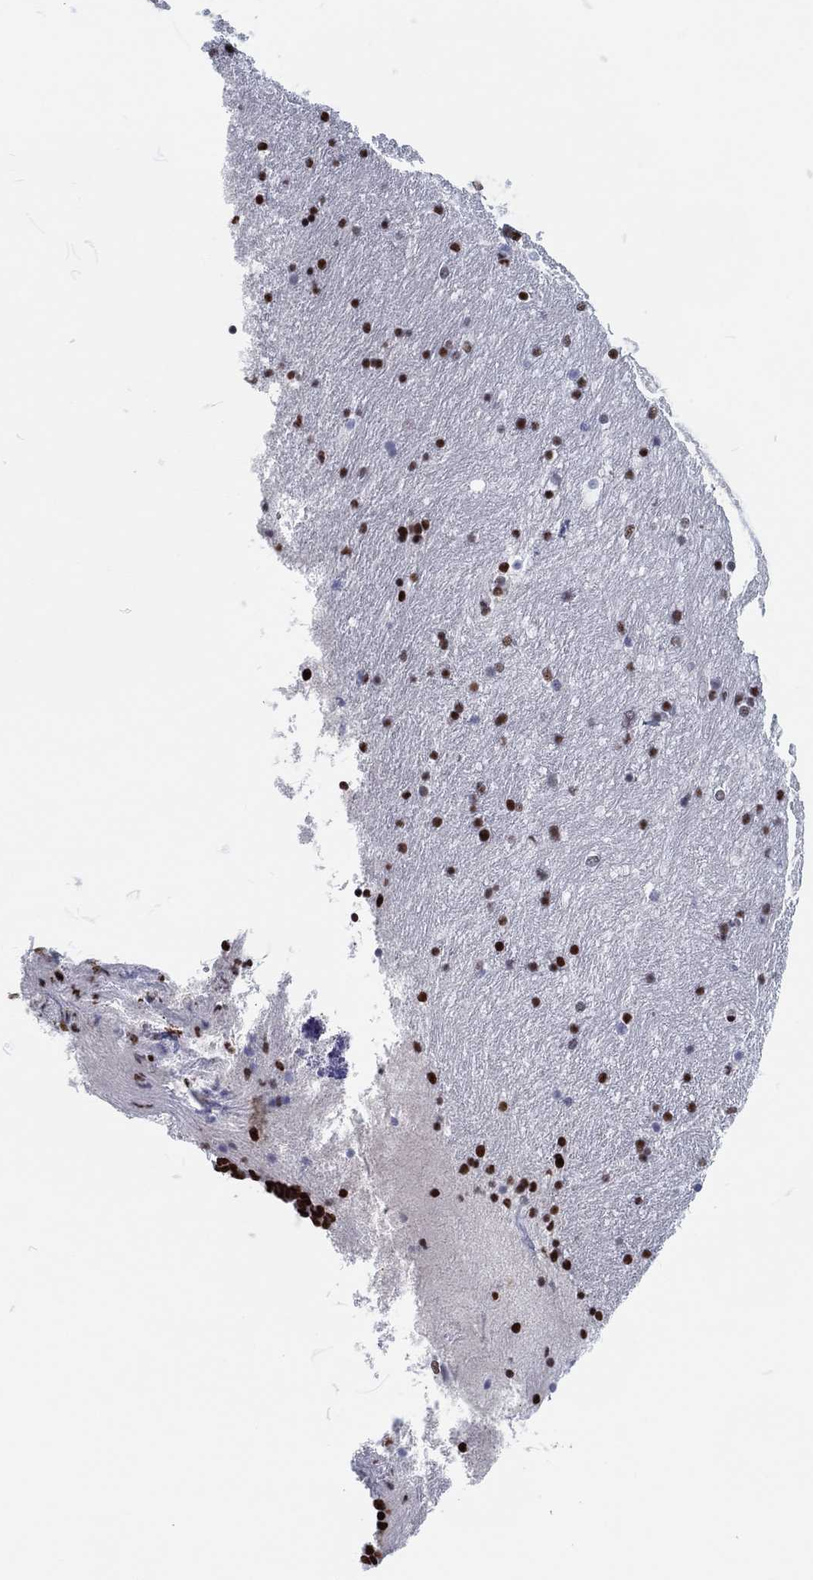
{"staining": {"intensity": "negative", "quantity": "none", "location": "none"}, "tissue": "hippocampus", "cell_type": "Glial cells", "image_type": "normal", "snomed": [{"axis": "morphology", "description": "Normal tissue, NOS"}, {"axis": "topography", "description": "Hippocampus"}], "caption": "The histopathology image displays no staining of glial cells in unremarkable hippocampus. (Immunohistochemistry, brightfield microscopy, high magnification).", "gene": "MAPK8IP1", "patient": {"sex": "male", "age": 51}}